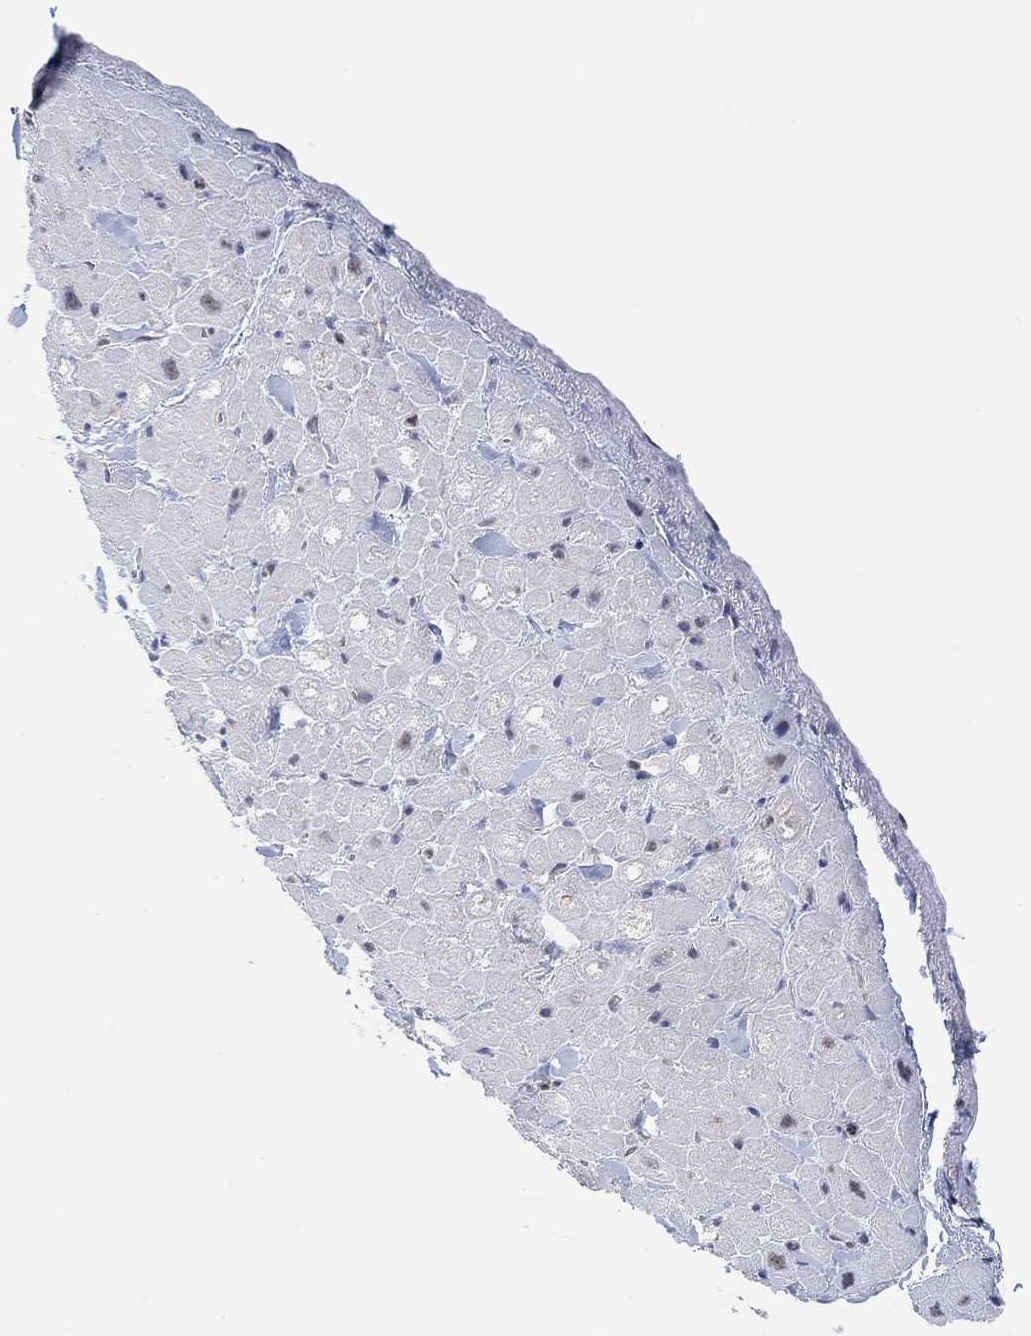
{"staining": {"intensity": "negative", "quantity": "none", "location": "none"}, "tissue": "heart muscle", "cell_type": "Cardiomyocytes", "image_type": "normal", "snomed": [{"axis": "morphology", "description": "Normal tissue, NOS"}, {"axis": "topography", "description": "Heart"}], "caption": "Cardiomyocytes show no significant protein staining in benign heart muscle. Nuclei are stained in blue.", "gene": "MUC1", "patient": {"sex": "male", "age": 60}}